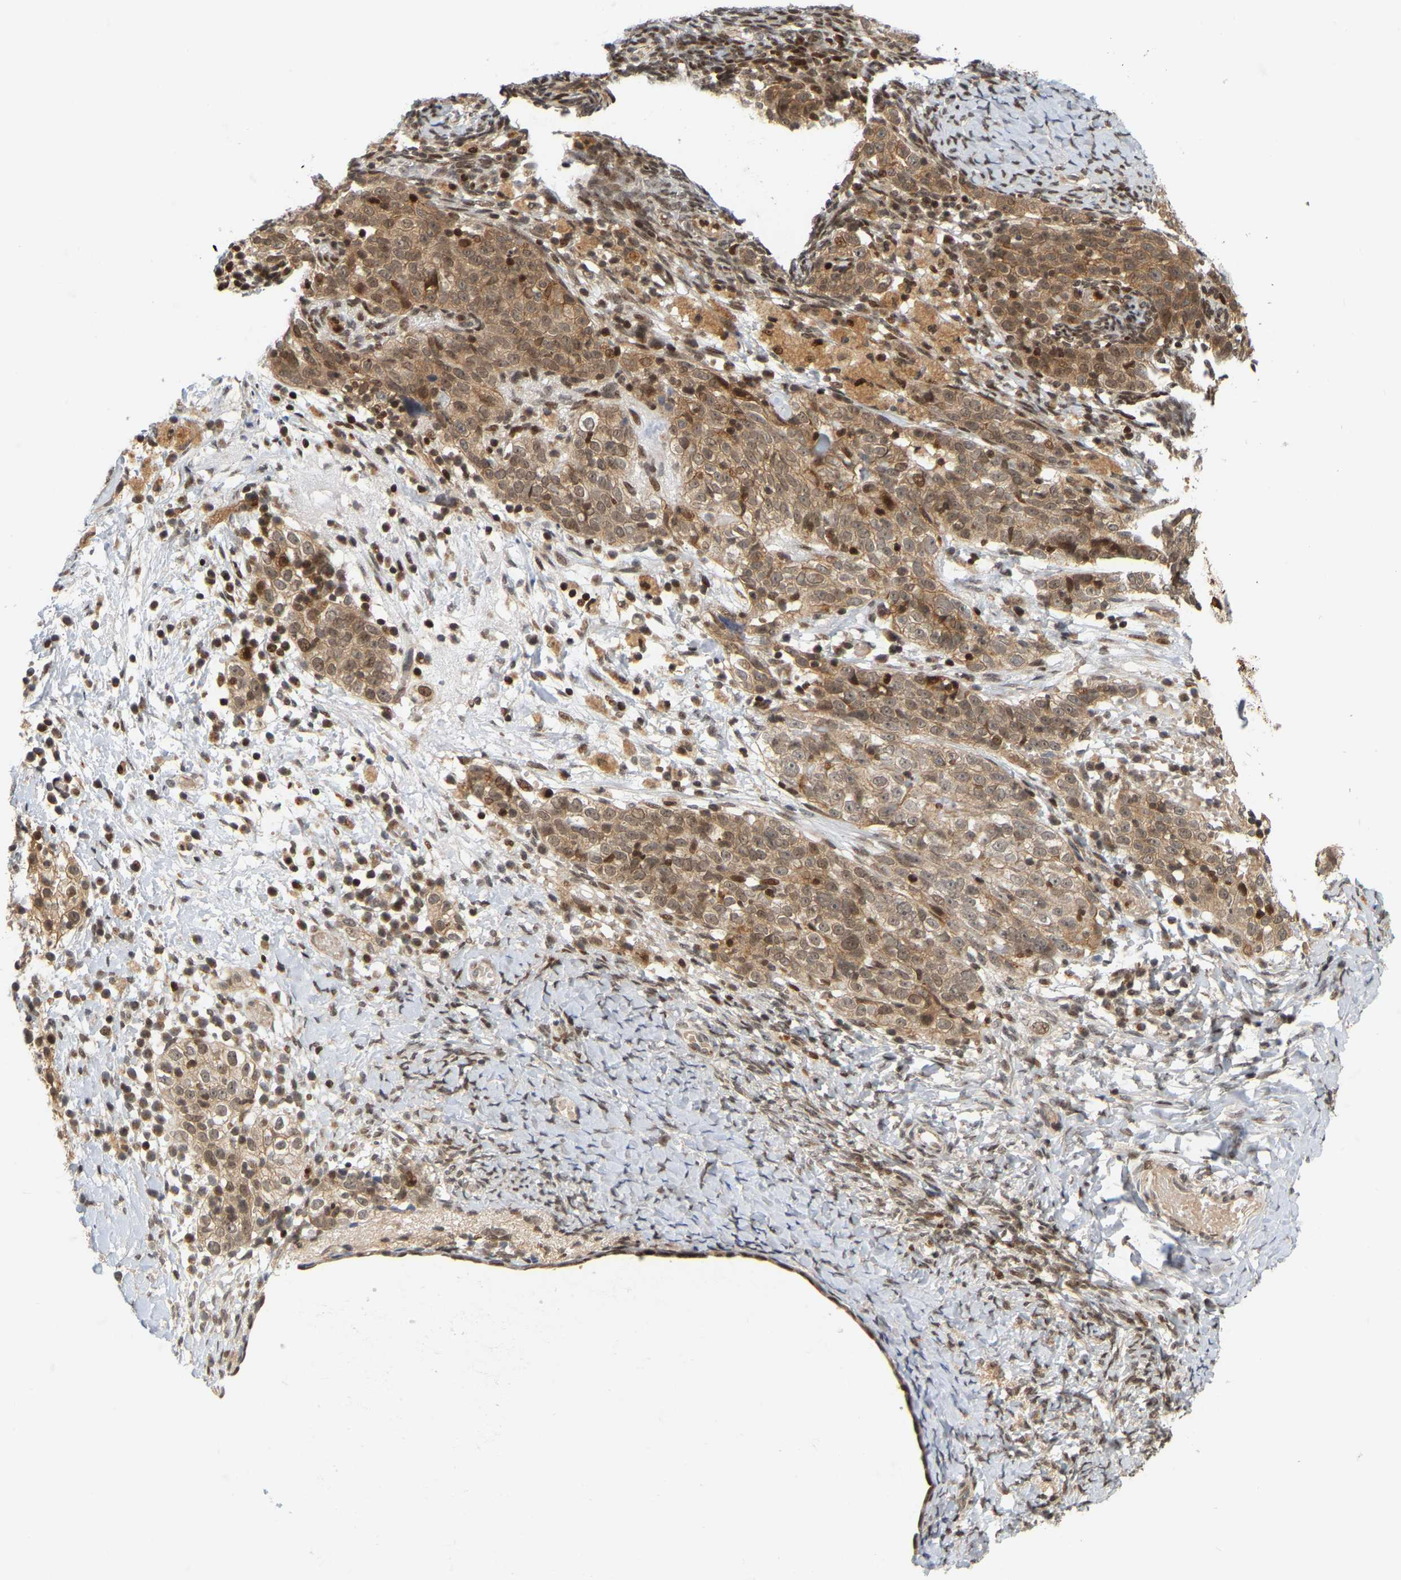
{"staining": {"intensity": "weak", "quantity": ">75%", "location": "cytoplasmic/membranous,nuclear"}, "tissue": "ovarian cancer", "cell_type": "Tumor cells", "image_type": "cancer", "snomed": [{"axis": "morphology", "description": "Normal tissue, NOS"}, {"axis": "morphology", "description": "Cystadenocarcinoma, serous, NOS"}, {"axis": "topography", "description": "Ovary"}], "caption": "A brown stain labels weak cytoplasmic/membranous and nuclear expression of a protein in serous cystadenocarcinoma (ovarian) tumor cells. (DAB IHC, brown staining for protein, blue staining for nuclei).", "gene": "NFE2L2", "patient": {"sex": "female", "age": 62}}